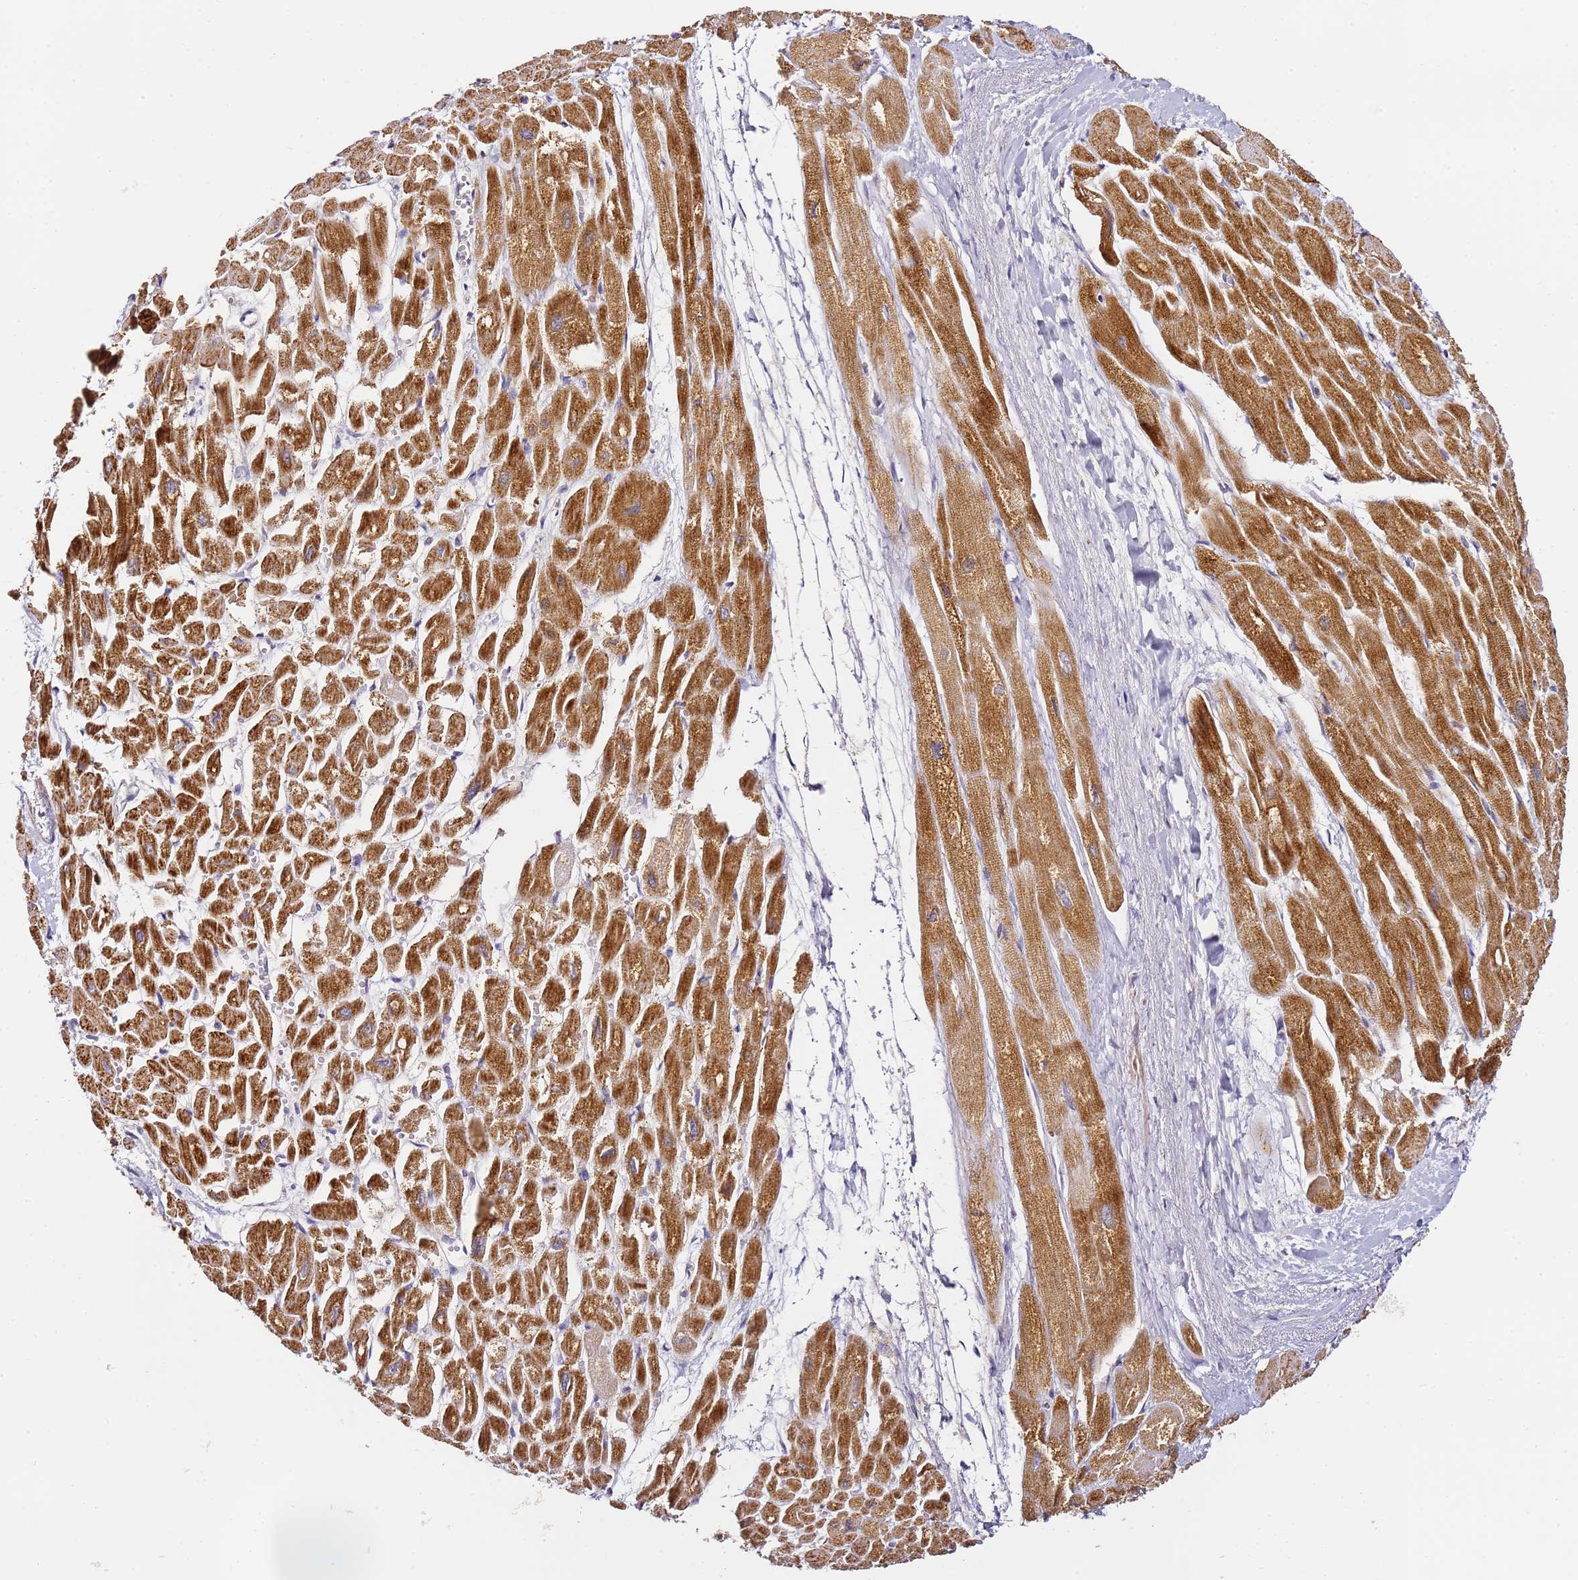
{"staining": {"intensity": "moderate", "quantity": ">75%", "location": "cytoplasmic/membranous"}, "tissue": "heart muscle", "cell_type": "Cardiomyocytes", "image_type": "normal", "snomed": [{"axis": "morphology", "description": "Normal tissue, NOS"}, {"axis": "topography", "description": "Heart"}], "caption": "Immunohistochemistry (DAB) staining of unremarkable human heart muscle shows moderate cytoplasmic/membranous protein expression in about >75% of cardiomyocytes.", "gene": "OR2B11", "patient": {"sex": "male", "age": 54}}